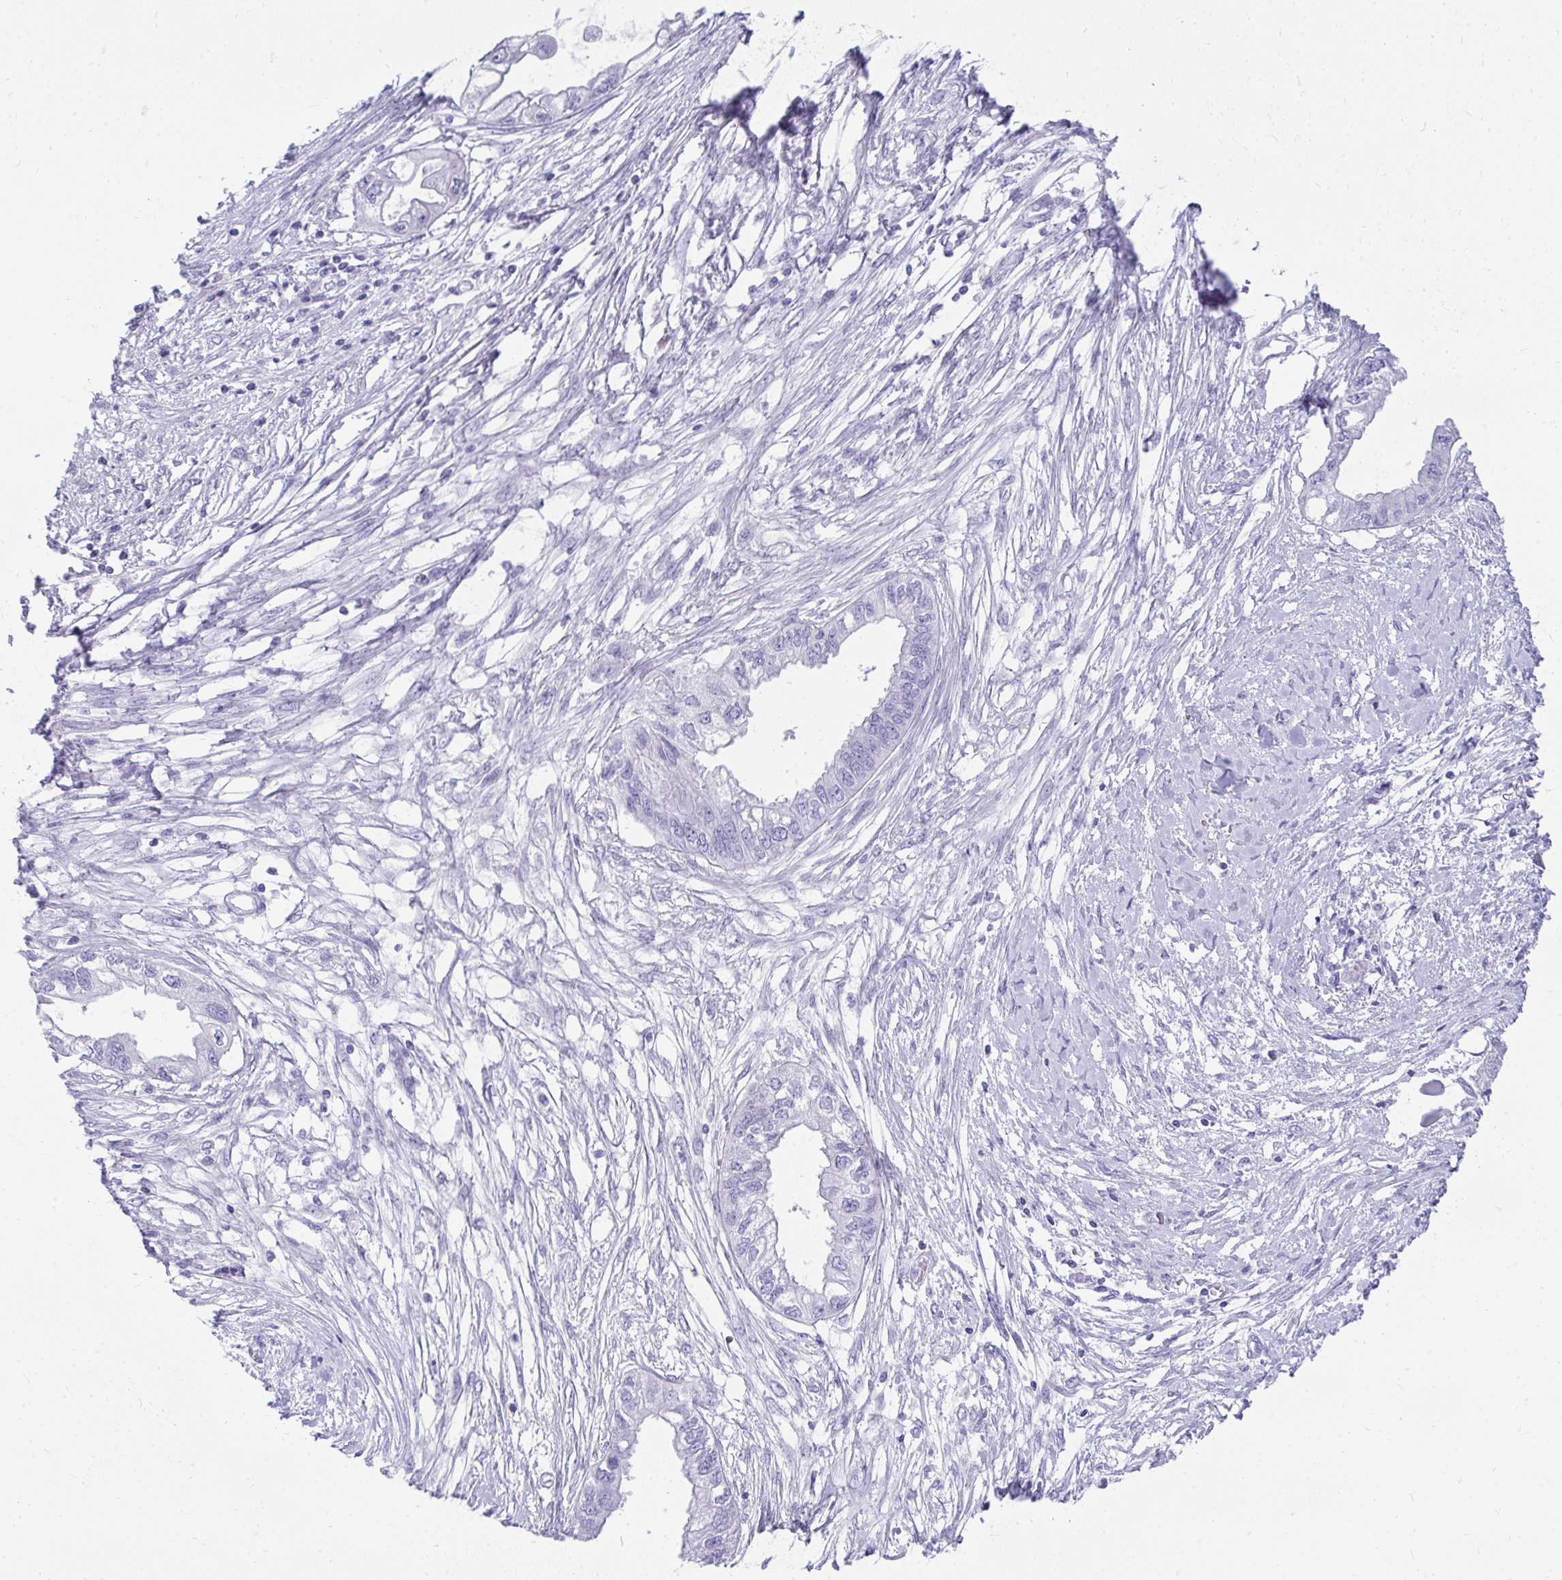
{"staining": {"intensity": "negative", "quantity": "none", "location": "none"}, "tissue": "endometrial cancer", "cell_type": "Tumor cells", "image_type": "cancer", "snomed": [{"axis": "morphology", "description": "Adenocarcinoma, NOS"}, {"axis": "morphology", "description": "Adenocarcinoma, metastatic, NOS"}, {"axis": "topography", "description": "Adipose tissue"}, {"axis": "topography", "description": "Endometrium"}], "caption": "High magnification brightfield microscopy of metastatic adenocarcinoma (endometrial) stained with DAB (brown) and counterstained with hematoxylin (blue): tumor cells show no significant expression.", "gene": "TNNT1", "patient": {"sex": "female", "age": 67}}